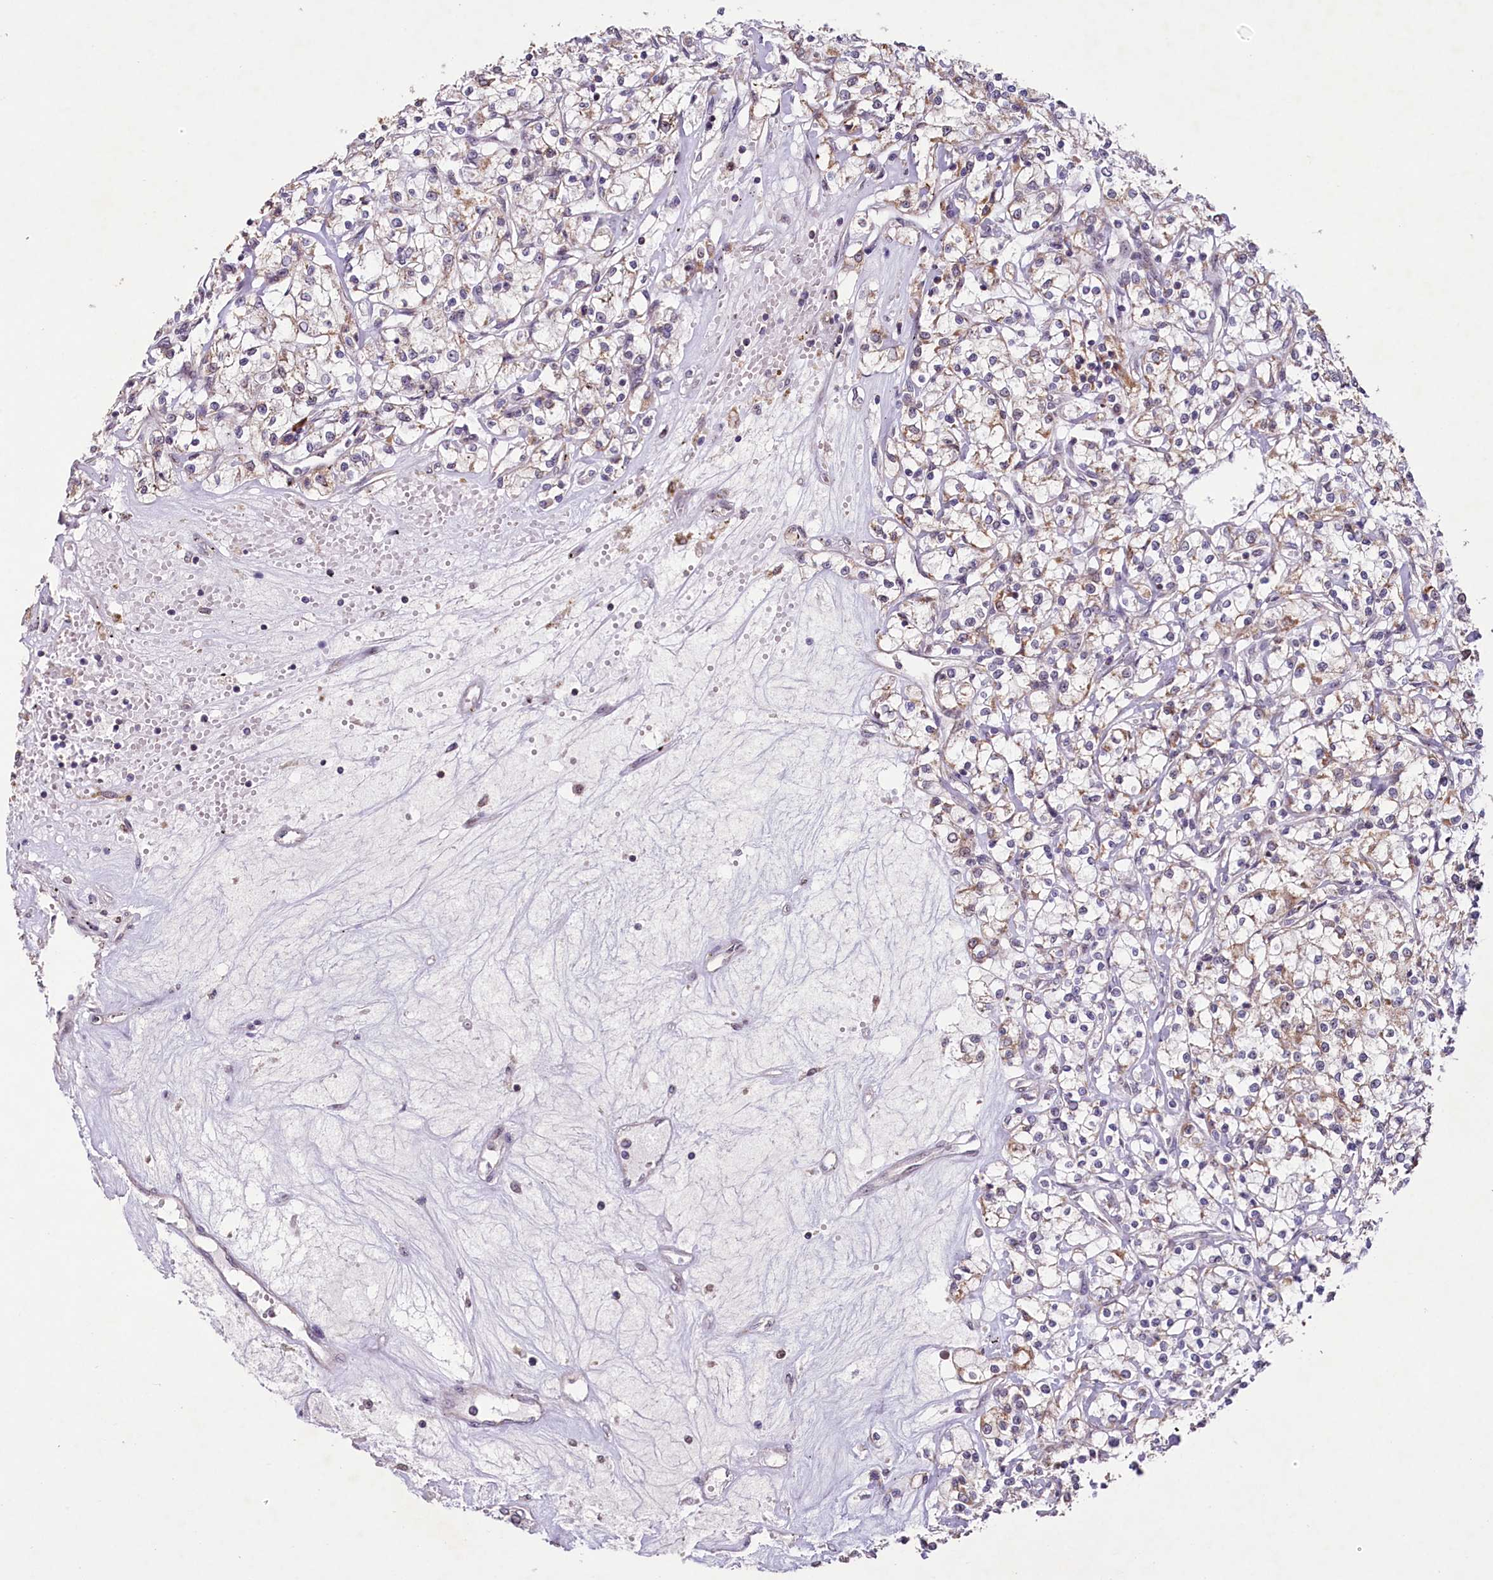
{"staining": {"intensity": "weak", "quantity": "25%-75%", "location": "cytoplasmic/membranous"}, "tissue": "renal cancer", "cell_type": "Tumor cells", "image_type": "cancer", "snomed": [{"axis": "morphology", "description": "Adenocarcinoma, NOS"}, {"axis": "topography", "description": "Kidney"}], "caption": "Immunohistochemical staining of human renal cancer exhibits low levels of weak cytoplasmic/membranous expression in approximately 25%-75% of tumor cells. The staining is performed using DAB (3,3'-diaminobenzidine) brown chromogen to label protein expression. The nuclei are counter-stained blue using hematoxylin.", "gene": "PDE6D", "patient": {"sex": "female", "age": 59}}